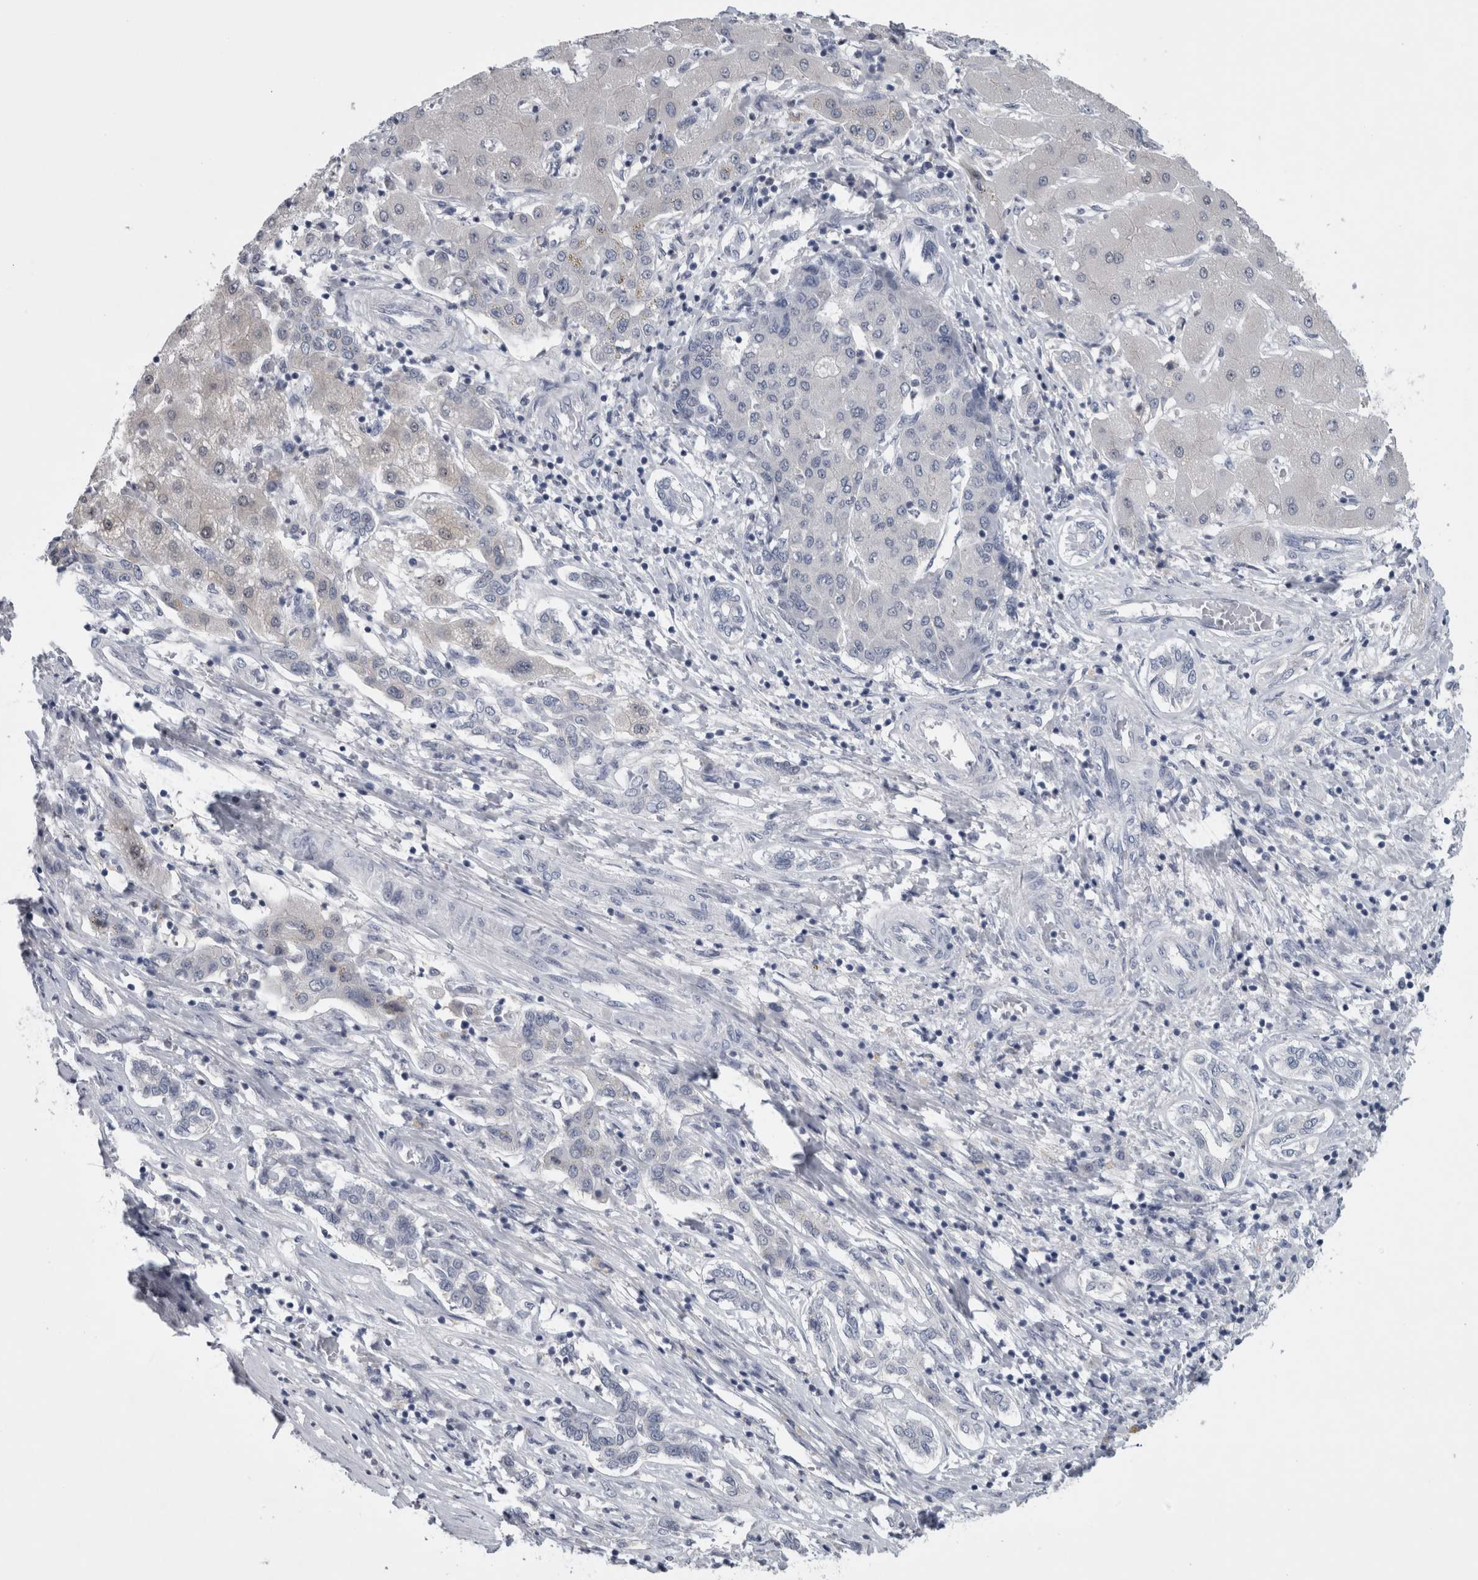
{"staining": {"intensity": "negative", "quantity": "none", "location": "none"}, "tissue": "liver cancer", "cell_type": "Tumor cells", "image_type": "cancer", "snomed": [{"axis": "morphology", "description": "Carcinoma, Hepatocellular, NOS"}, {"axis": "topography", "description": "Liver"}], "caption": "Immunohistochemistry histopathology image of liver cancer (hepatocellular carcinoma) stained for a protein (brown), which shows no positivity in tumor cells. (DAB IHC, high magnification).", "gene": "NAPRT", "patient": {"sex": "male", "age": 65}}